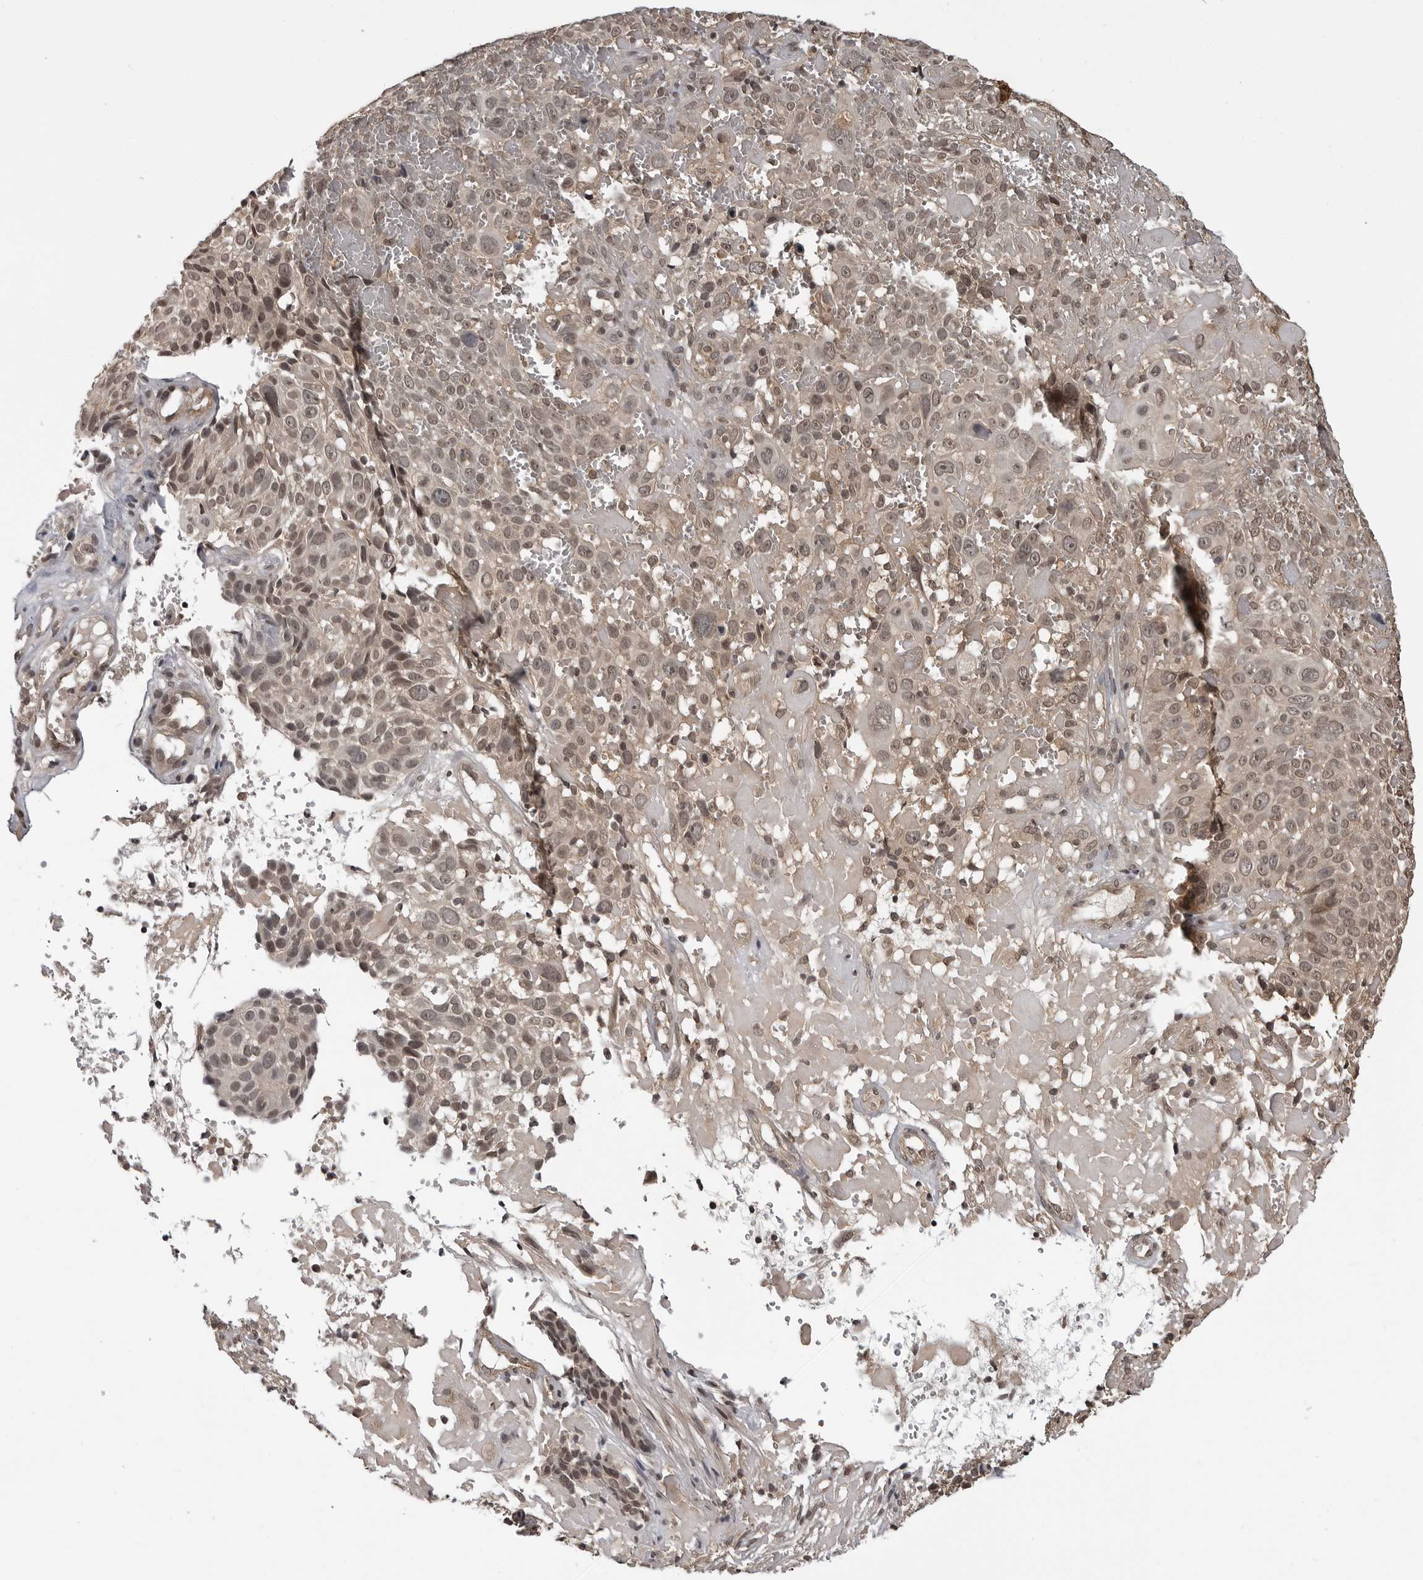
{"staining": {"intensity": "moderate", "quantity": "25%-75%", "location": "nuclear"}, "tissue": "cervical cancer", "cell_type": "Tumor cells", "image_type": "cancer", "snomed": [{"axis": "morphology", "description": "Squamous cell carcinoma, NOS"}, {"axis": "topography", "description": "Cervix"}], "caption": "Cervical cancer (squamous cell carcinoma) stained for a protein (brown) shows moderate nuclear positive expression in approximately 25%-75% of tumor cells.", "gene": "IL24", "patient": {"sex": "female", "age": 74}}